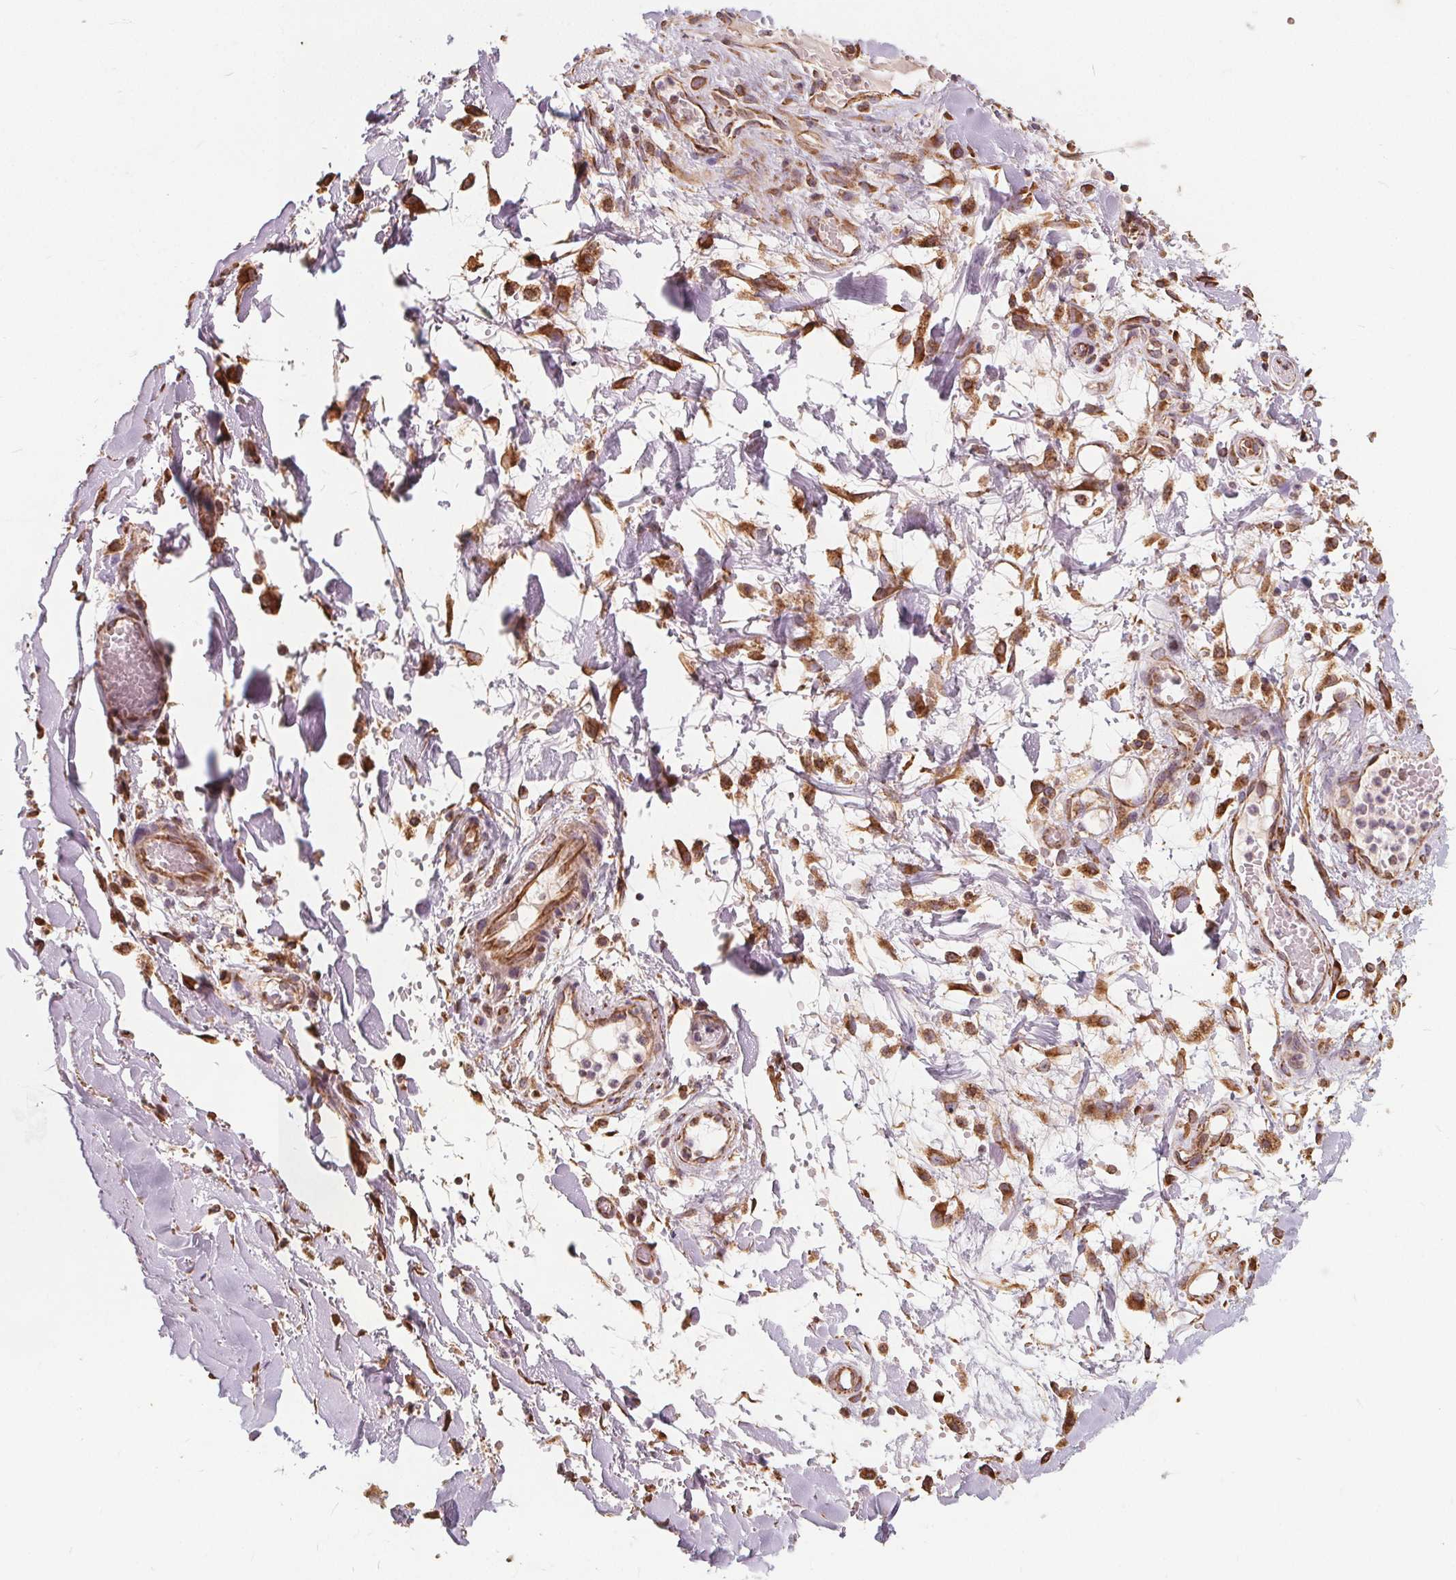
{"staining": {"intensity": "negative", "quantity": "none", "location": "none"}, "tissue": "adipose tissue", "cell_type": "Adipocytes", "image_type": "normal", "snomed": [{"axis": "morphology", "description": "Normal tissue, NOS"}, {"axis": "topography", "description": "Cartilage tissue"}, {"axis": "topography", "description": "Nasopharynx"}, {"axis": "topography", "description": "Thyroid gland"}], "caption": "The image shows no staining of adipocytes in unremarkable adipose tissue.", "gene": "PLSCR3", "patient": {"sex": "male", "age": 63}}